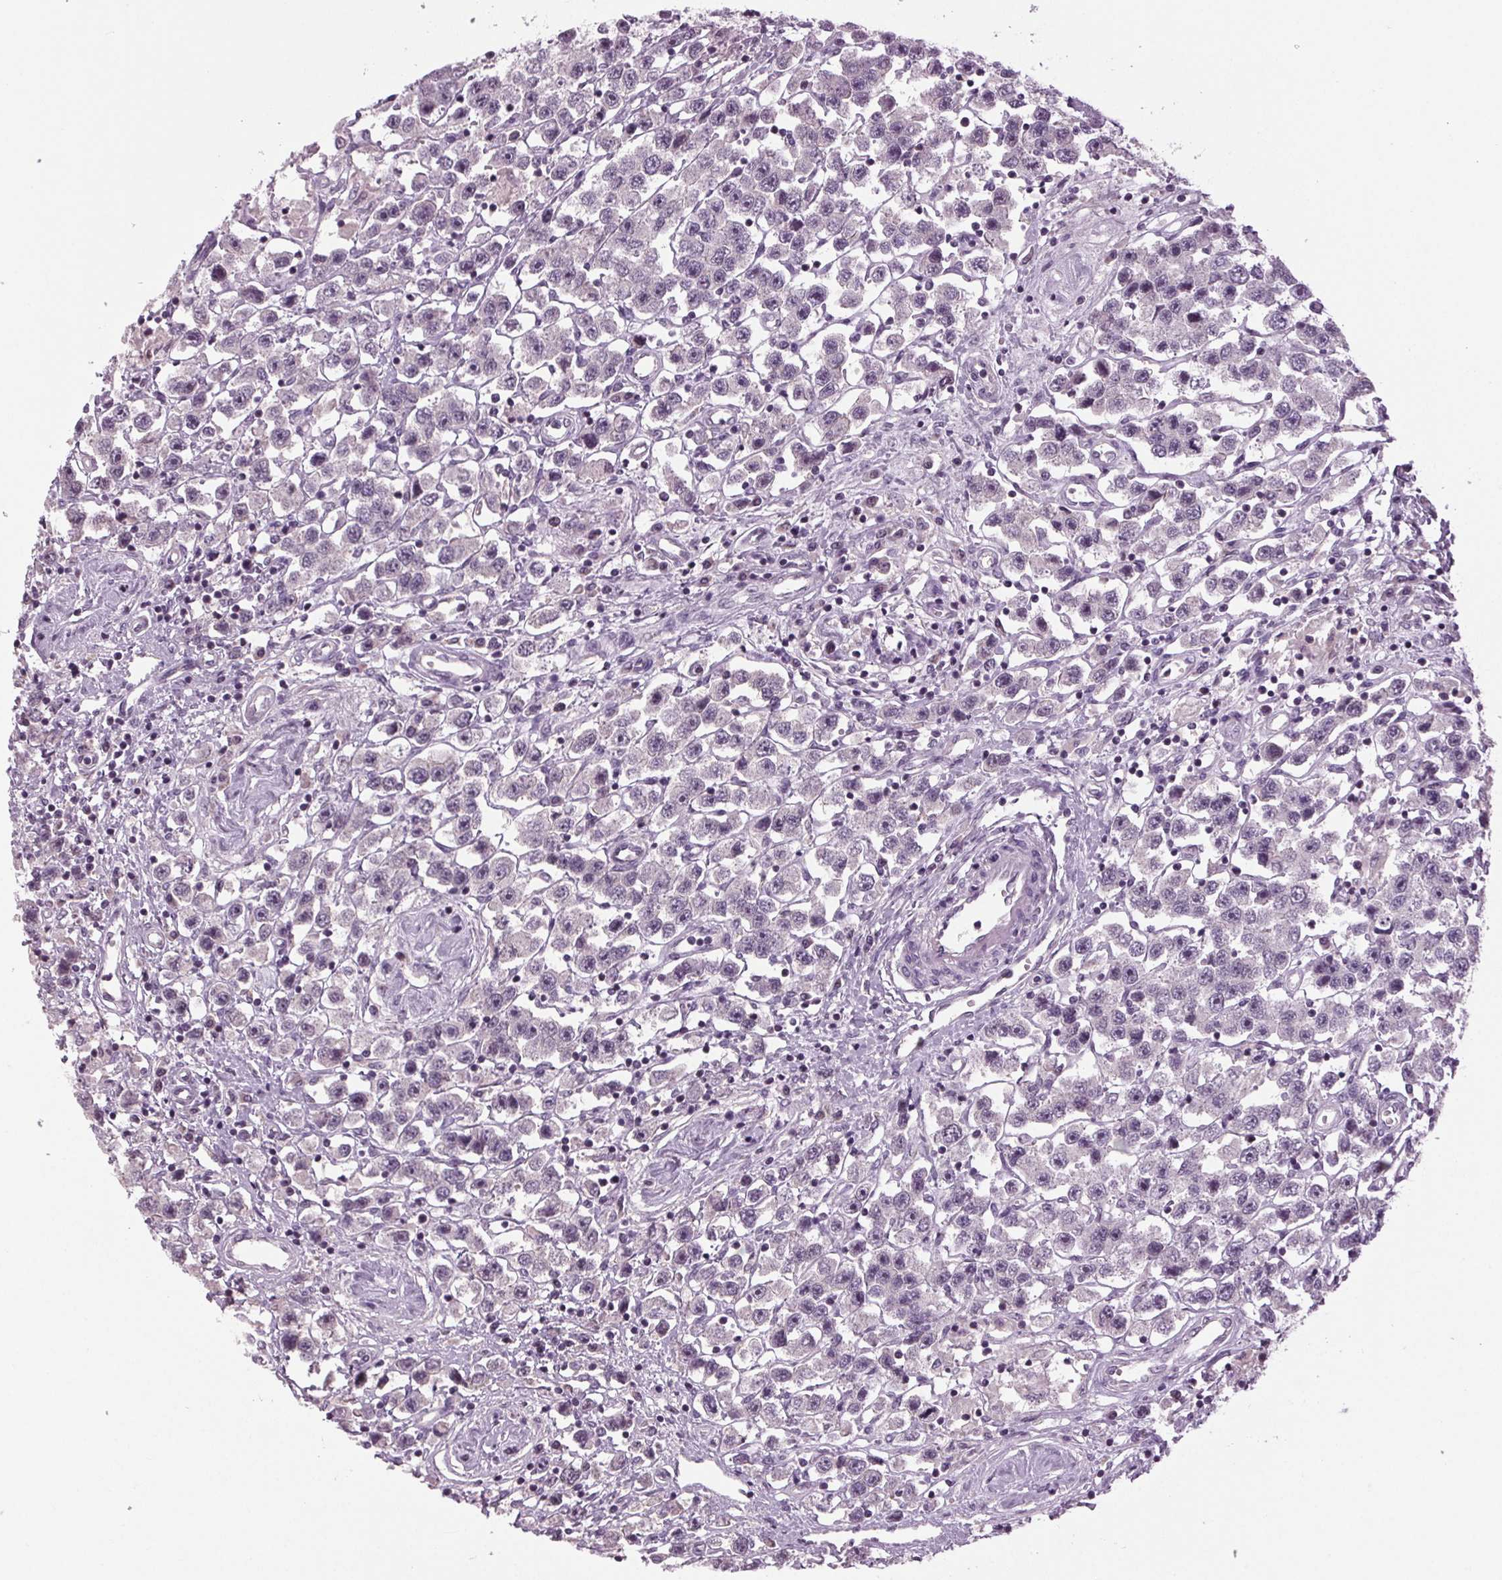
{"staining": {"intensity": "negative", "quantity": "none", "location": "none"}, "tissue": "testis cancer", "cell_type": "Tumor cells", "image_type": "cancer", "snomed": [{"axis": "morphology", "description": "Seminoma, NOS"}, {"axis": "topography", "description": "Testis"}], "caption": "Tumor cells are negative for brown protein staining in testis seminoma.", "gene": "DNAH12", "patient": {"sex": "male", "age": 45}}